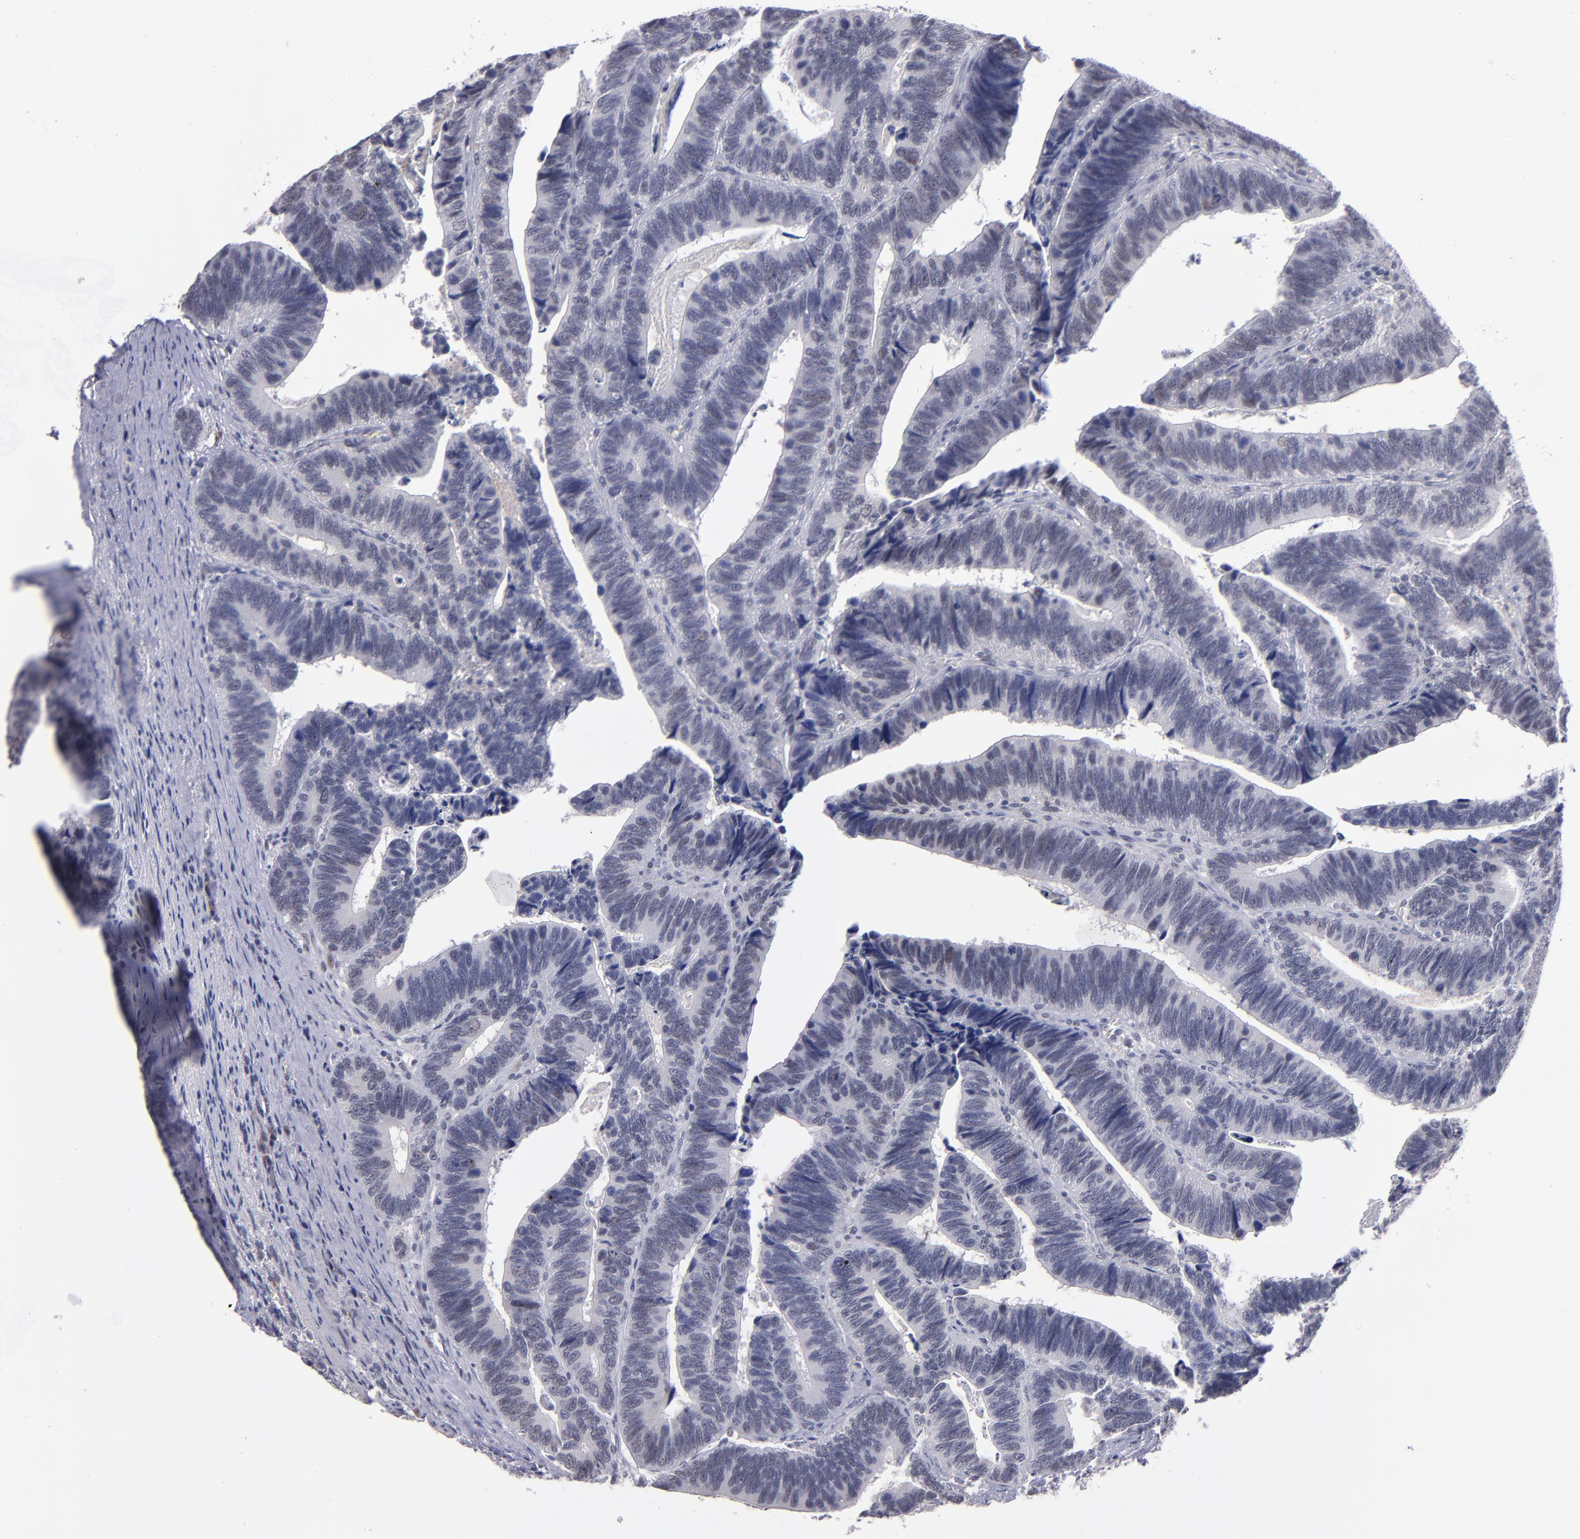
{"staining": {"intensity": "negative", "quantity": "none", "location": "none"}, "tissue": "colorectal cancer", "cell_type": "Tumor cells", "image_type": "cancer", "snomed": [{"axis": "morphology", "description": "Adenocarcinoma, NOS"}, {"axis": "topography", "description": "Colon"}], "caption": "Image shows no protein positivity in tumor cells of colorectal cancer (adenocarcinoma) tissue.", "gene": "OTUB2", "patient": {"sex": "male", "age": 72}}